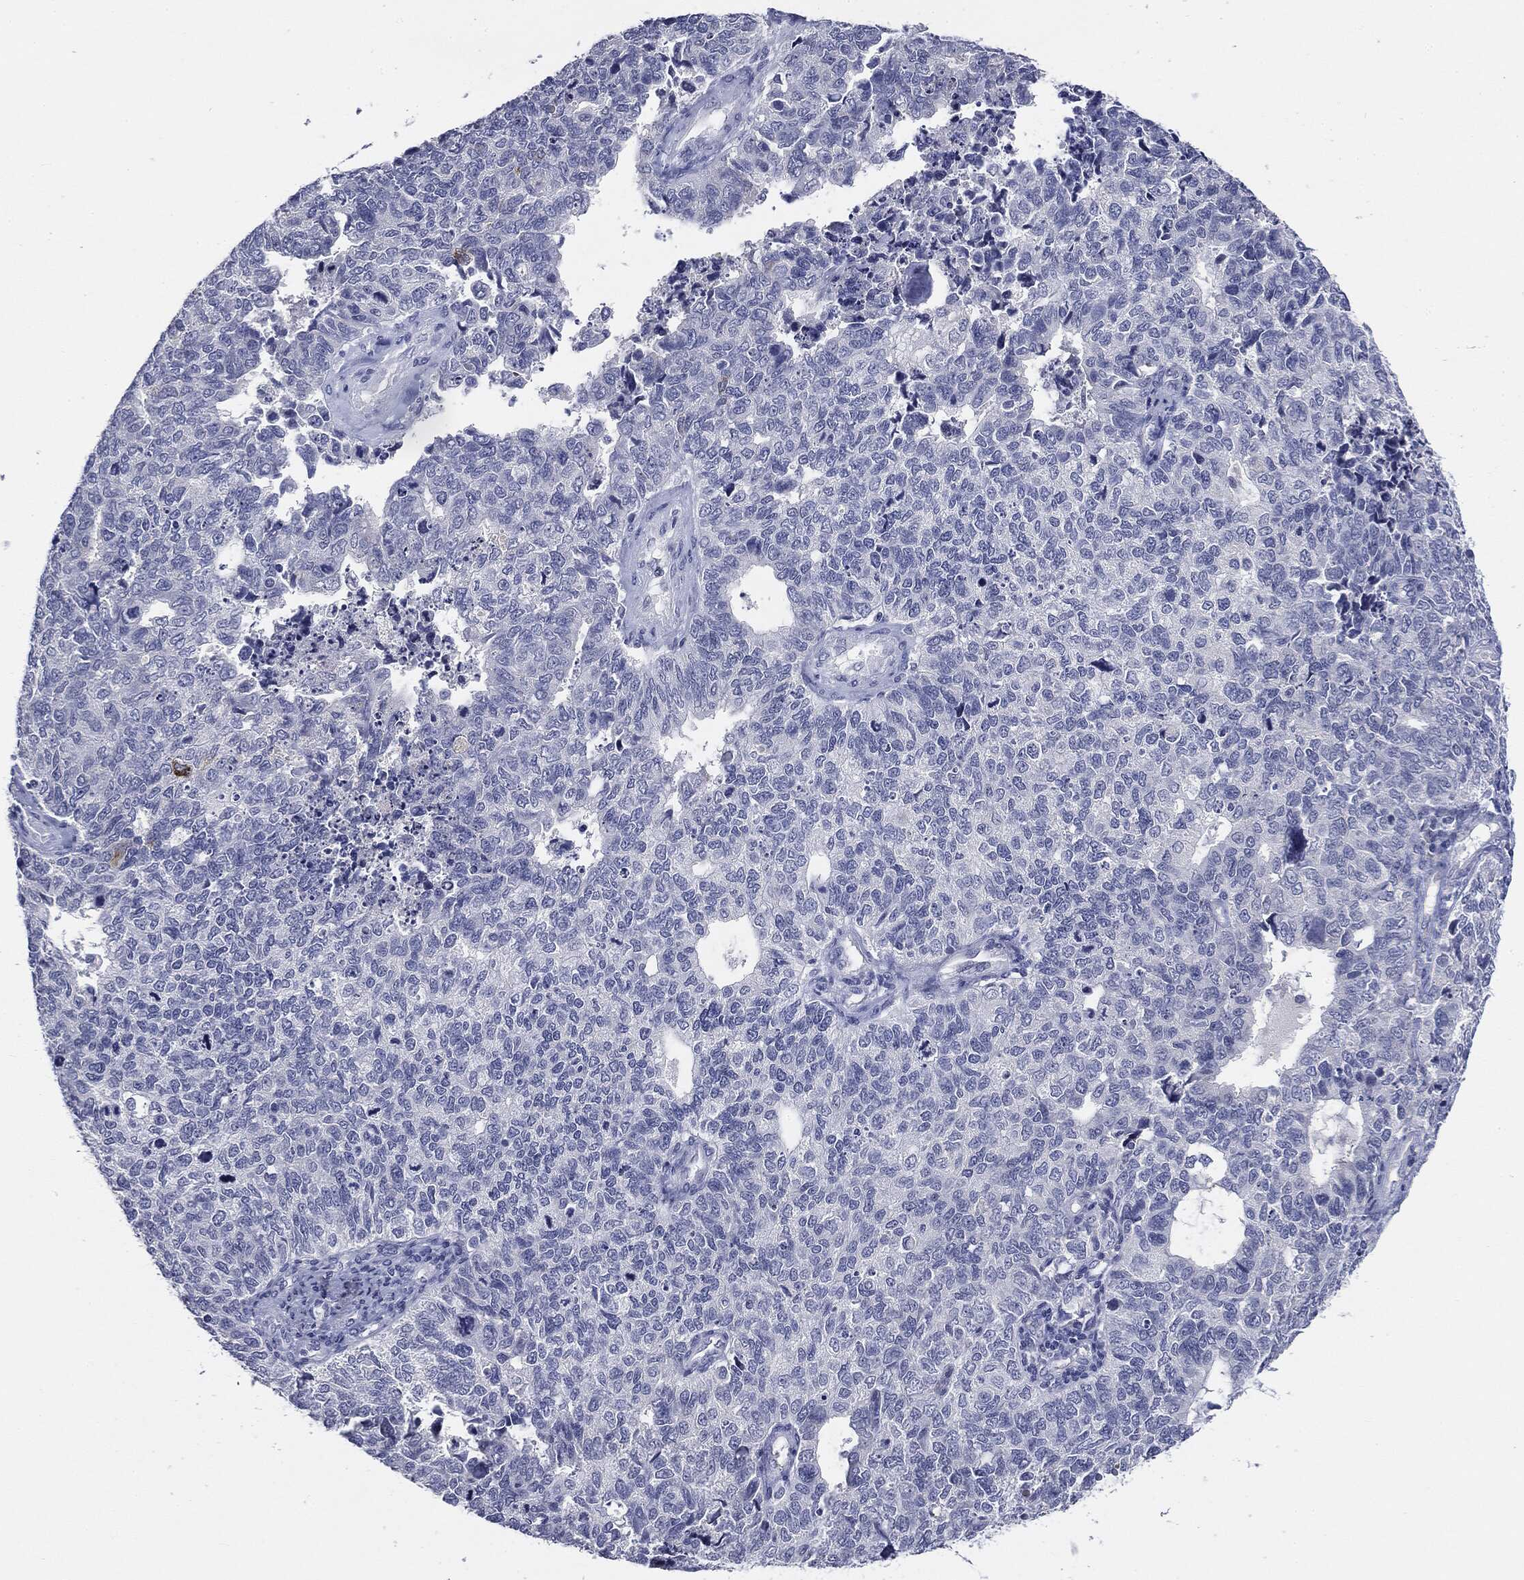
{"staining": {"intensity": "negative", "quantity": "none", "location": "none"}, "tissue": "cervical cancer", "cell_type": "Tumor cells", "image_type": "cancer", "snomed": [{"axis": "morphology", "description": "Squamous cell carcinoma, NOS"}, {"axis": "topography", "description": "Cervix"}], "caption": "Immunohistochemistry (IHC) of human cervical cancer displays no expression in tumor cells. (Brightfield microscopy of DAB (3,3'-diaminobenzidine) IHC at high magnification).", "gene": "CGB1", "patient": {"sex": "female", "age": 63}}